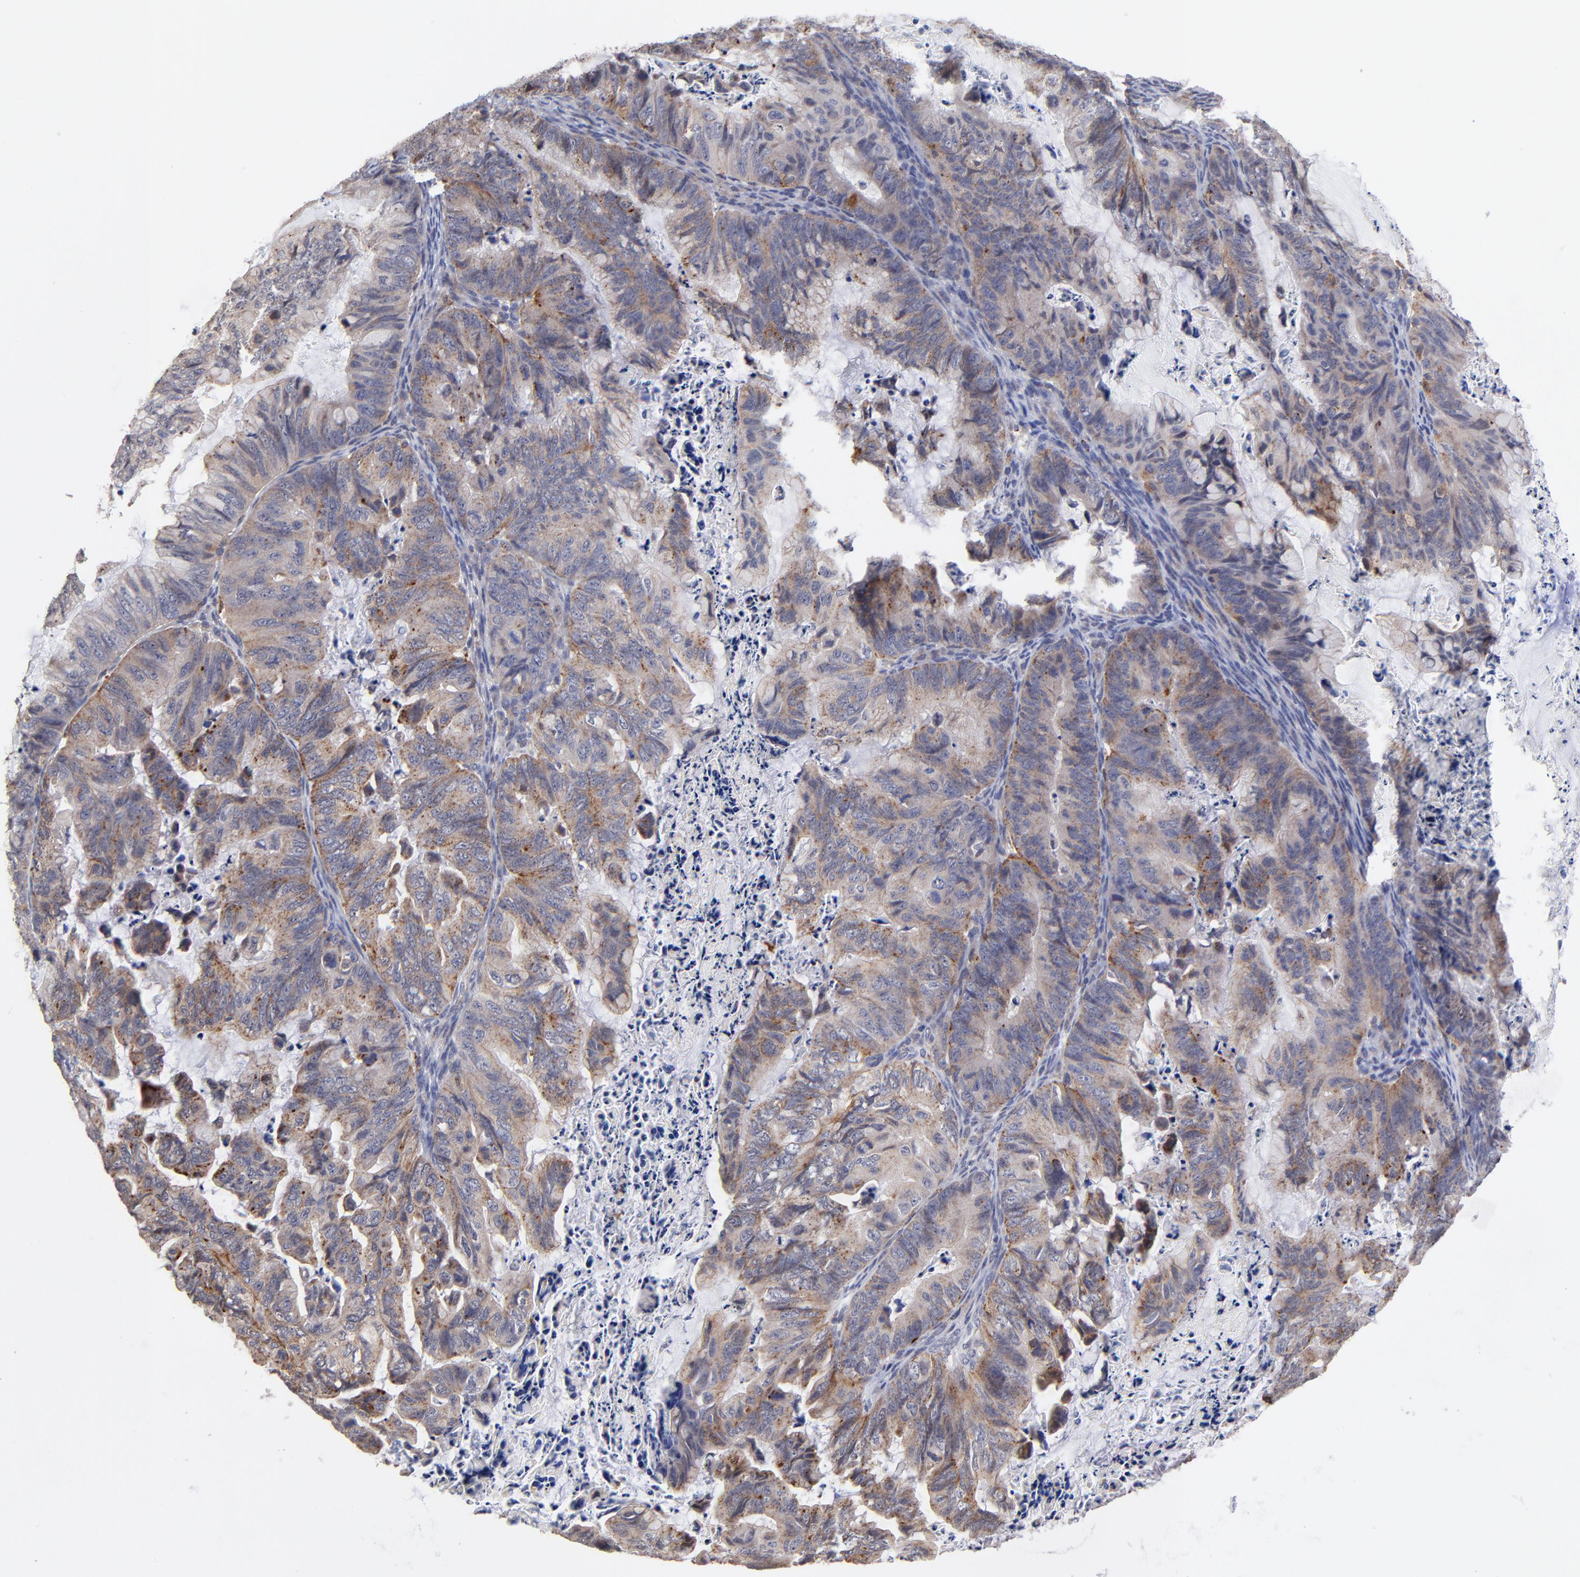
{"staining": {"intensity": "moderate", "quantity": "25%-75%", "location": "cytoplasmic/membranous"}, "tissue": "ovarian cancer", "cell_type": "Tumor cells", "image_type": "cancer", "snomed": [{"axis": "morphology", "description": "Cystadenocarcinoma, mucinous, NOS"}, {"axis": "topography", "description": "Ovary"}], "caption": "Human ovarian cancer (mucinous cystadenocarcinoma) stained with a brown dye reveals moderate cytoplasmic/membranous positive expression in approximately 25%-75% of tumor cells.", "gene": "PDE4B", "patient": {"sex": "female", "age": 36}}